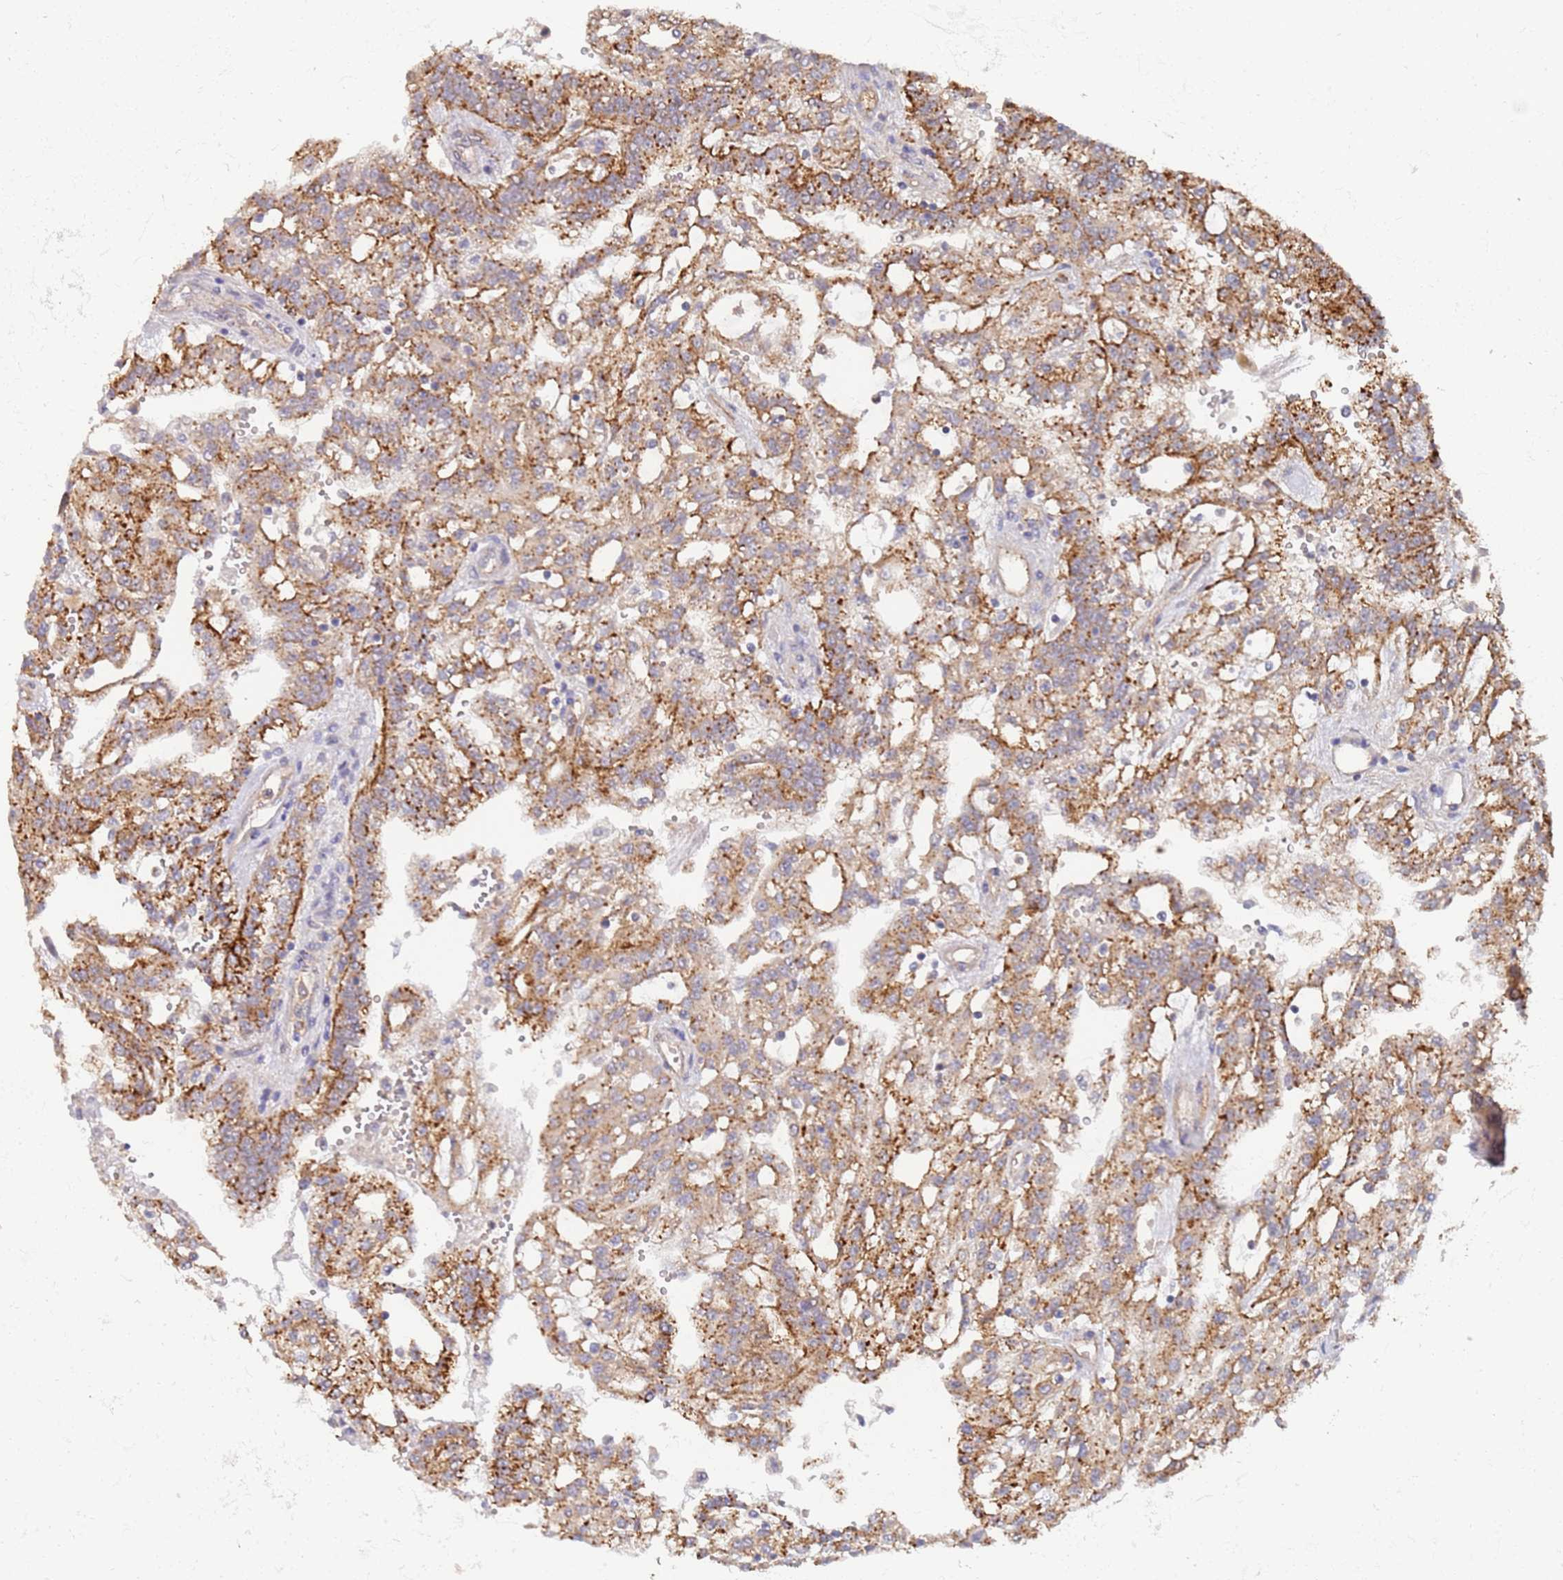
{"staining": {"intensity": "moderate", "quantity": ">75%", "location": "cytoplasmic/membranous"}, "tissue": "renal cancer", "cell_type": "Tumor cells", "image_type": "cancer", "snomed": [{"axis": "morphology", "description": "Adenocarcinoma, NOS"}, {"axis": "topography", "description": "Kidney"}], "caption": "Renal cancer stained for a protein (brown) displays moderate cytoplasmic/membranous positive positivity in about >75% of tumor cells.", "gene": "ABCB6", "patient": {"sex": "male", "age": 63}}